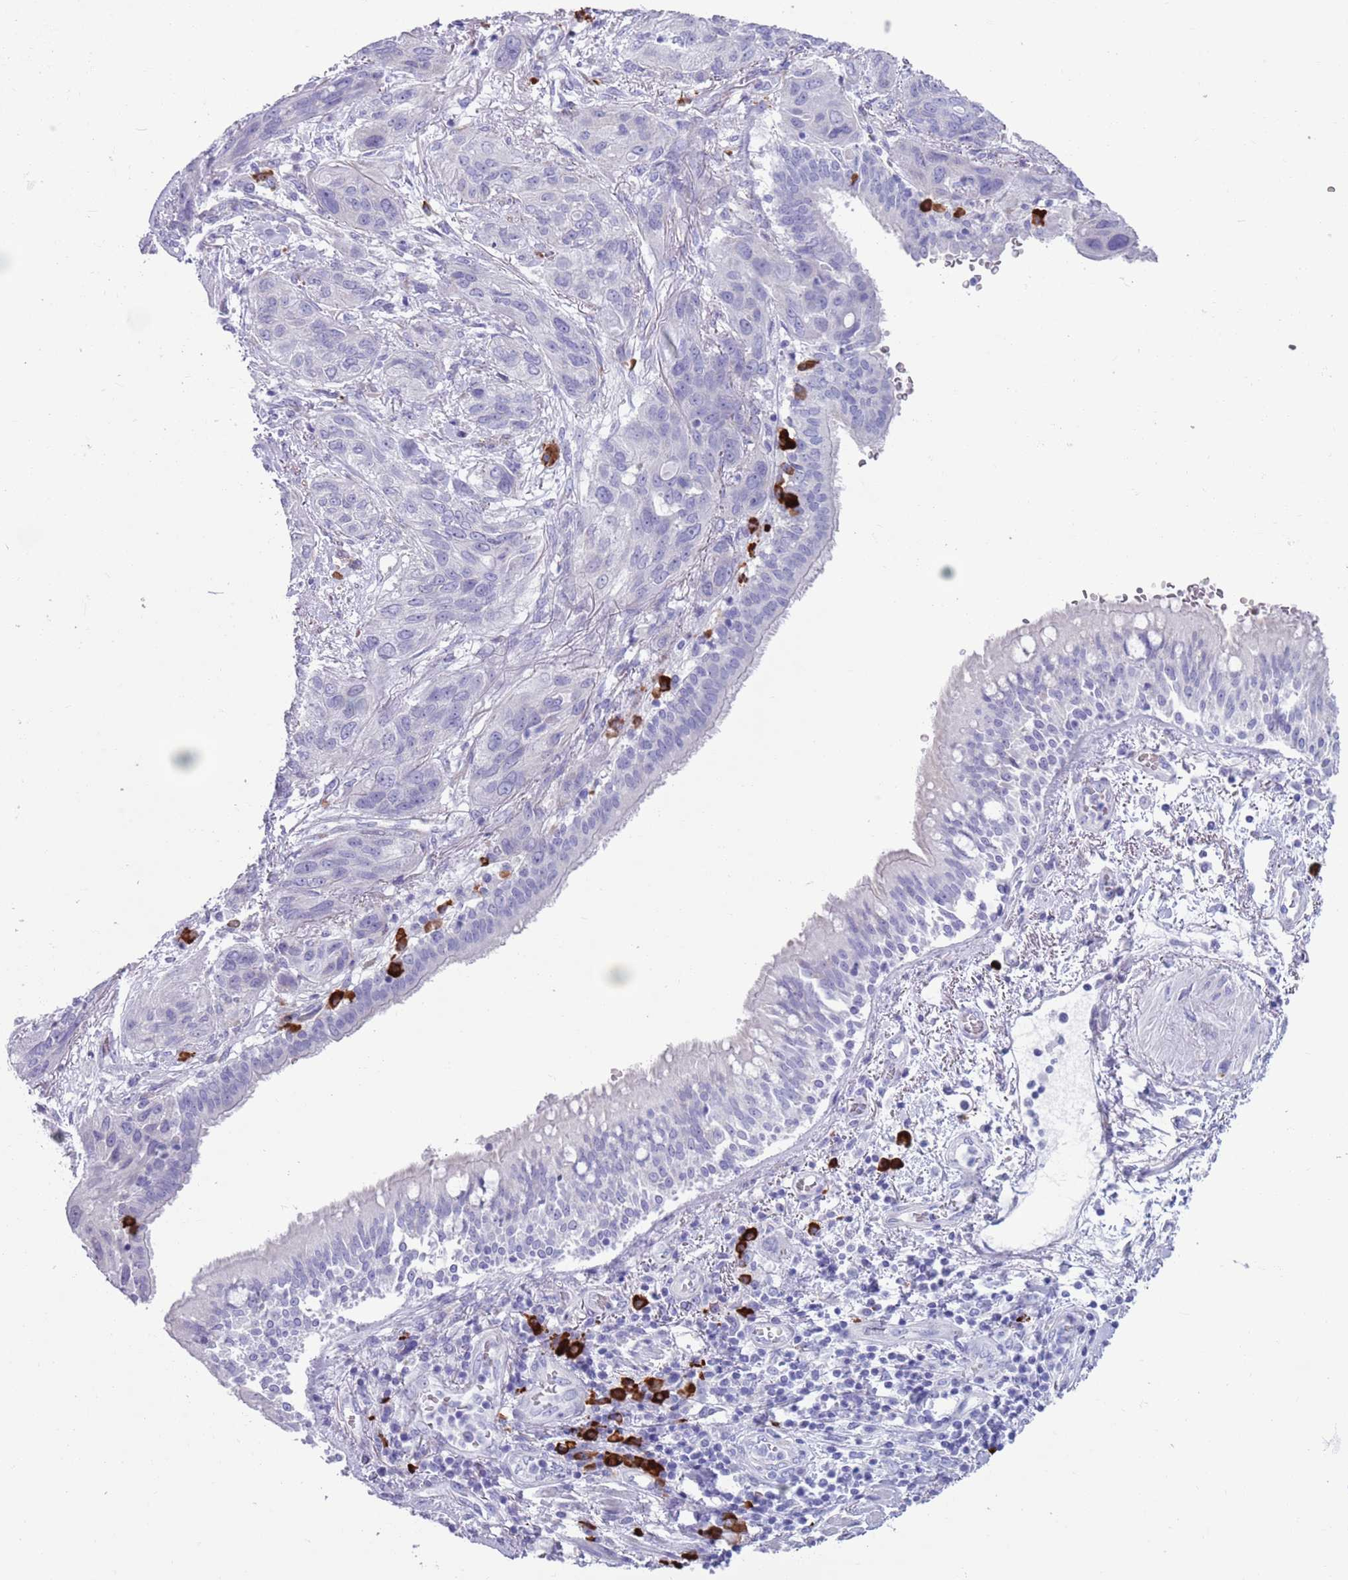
{"staining": {"intensity": "negative", "quantity": "none", "location": "none"}, "tissue": "lung cancer", "cell_type": "Tumor cells", "image_type": "cancer", "snomed": [{"axis": "morphology", "description": "Squamous cell carcinoma, NOS"}, {"axis": "topography", "description": "Lung"}], "caption": "Immunohistochemistry (IHC) of human squamous cell carcinoma (lung) shows no expression in tumor cells.", "gene": "LY6G5B", "patient": {"sex": "female", "age": 70}}